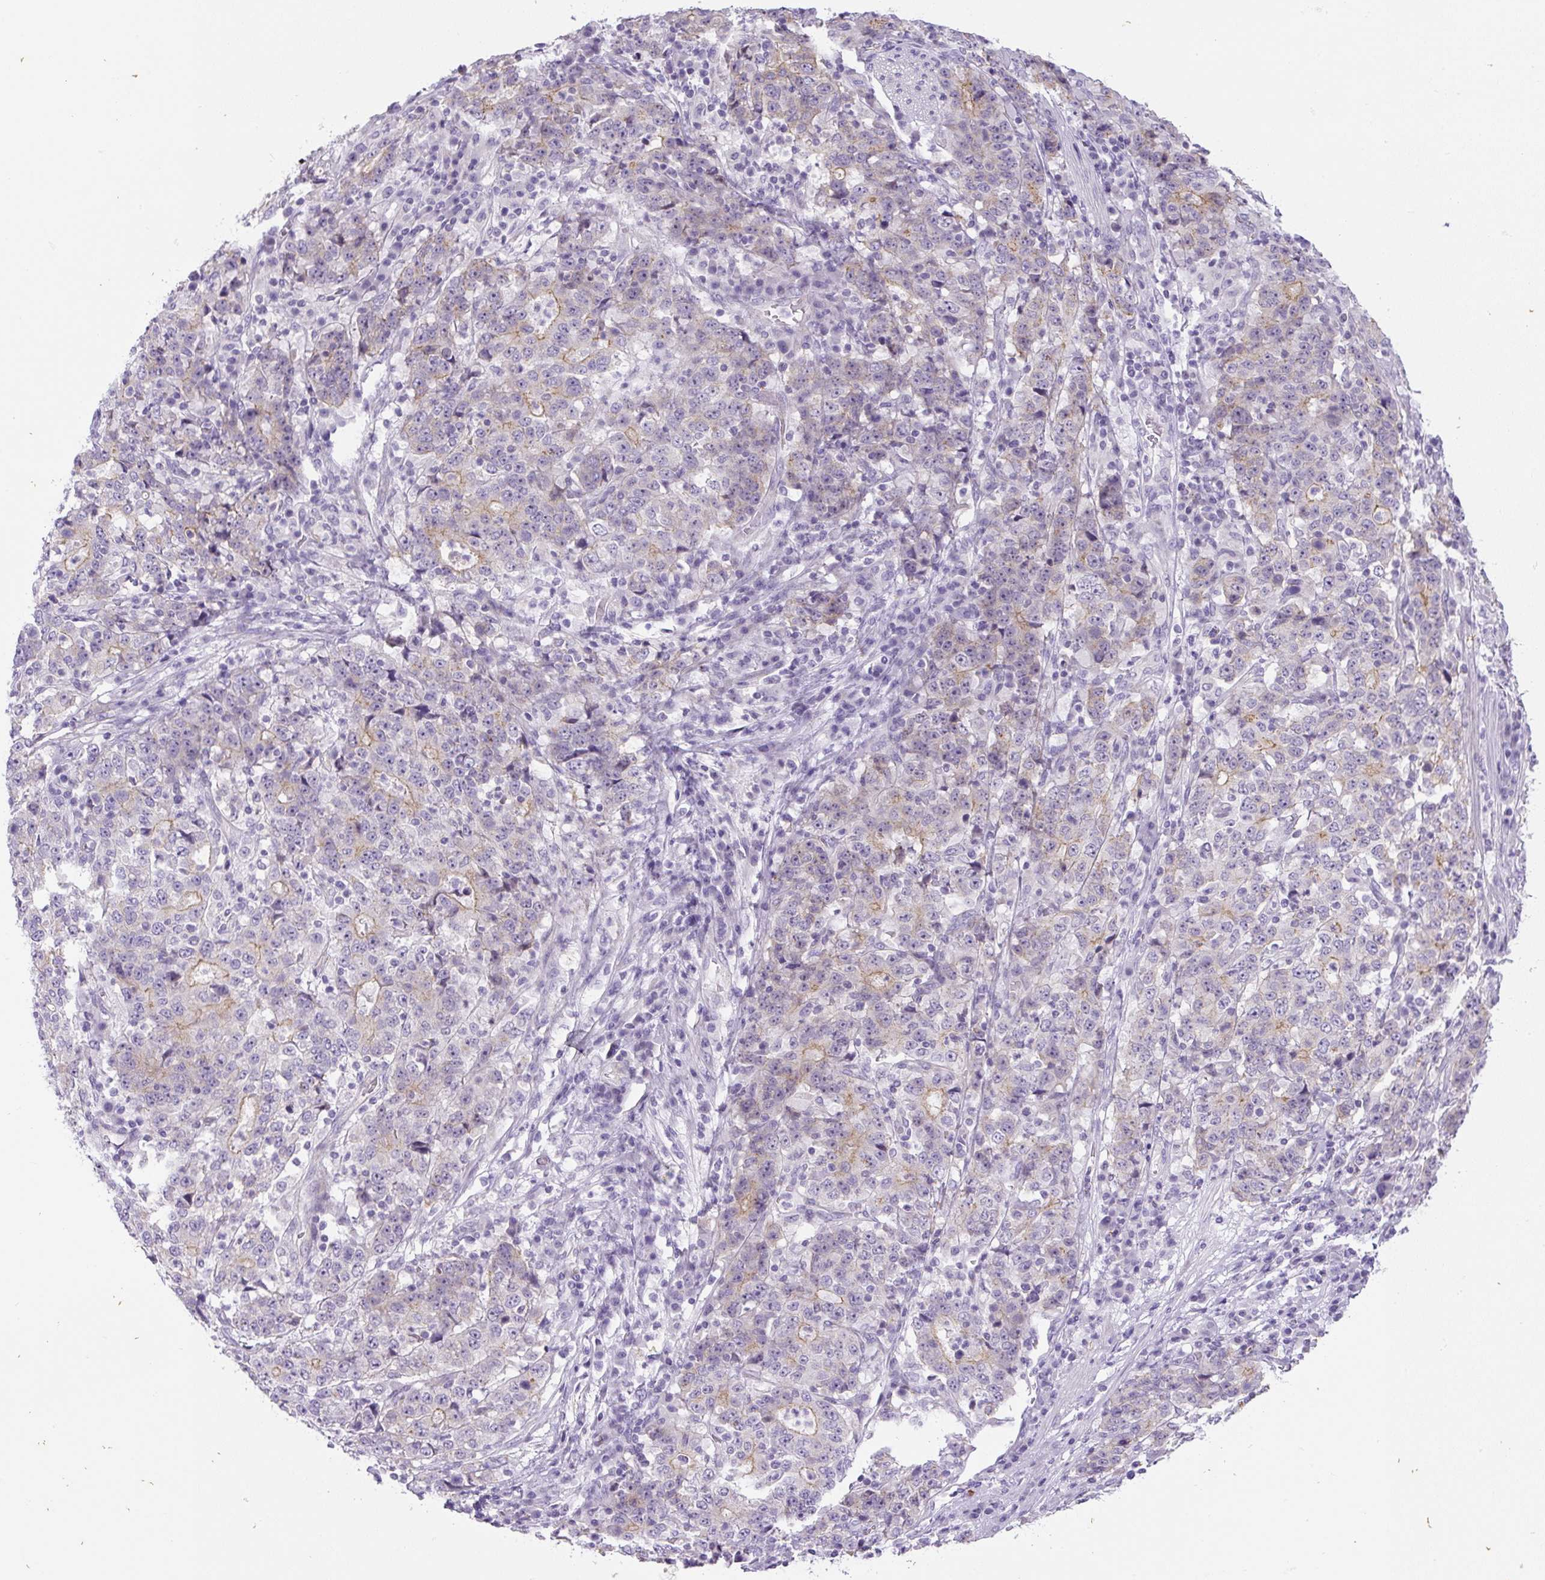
{"staining": {"intensity": "weak", "quantity": "25%-75%", "location": "cytoplasmic/membranous"}, "tissue": "stomach cancer", "cell_type": "Tumor cells", "image_type": "cancer", "snomed": [{"axis": "morphology", "description": "Adenocarcinoma, NOS"}, {"axis": "topography", "description": "Stomach"}], "caption": "IHC of stomach adenocarcinoma shows low levels of weak cytoplasmic/membranous staining in approximately 25%-75% of tumor cells.", "gene": "ADAMTS19", "patient": {"sex": "male", "age": 59}}